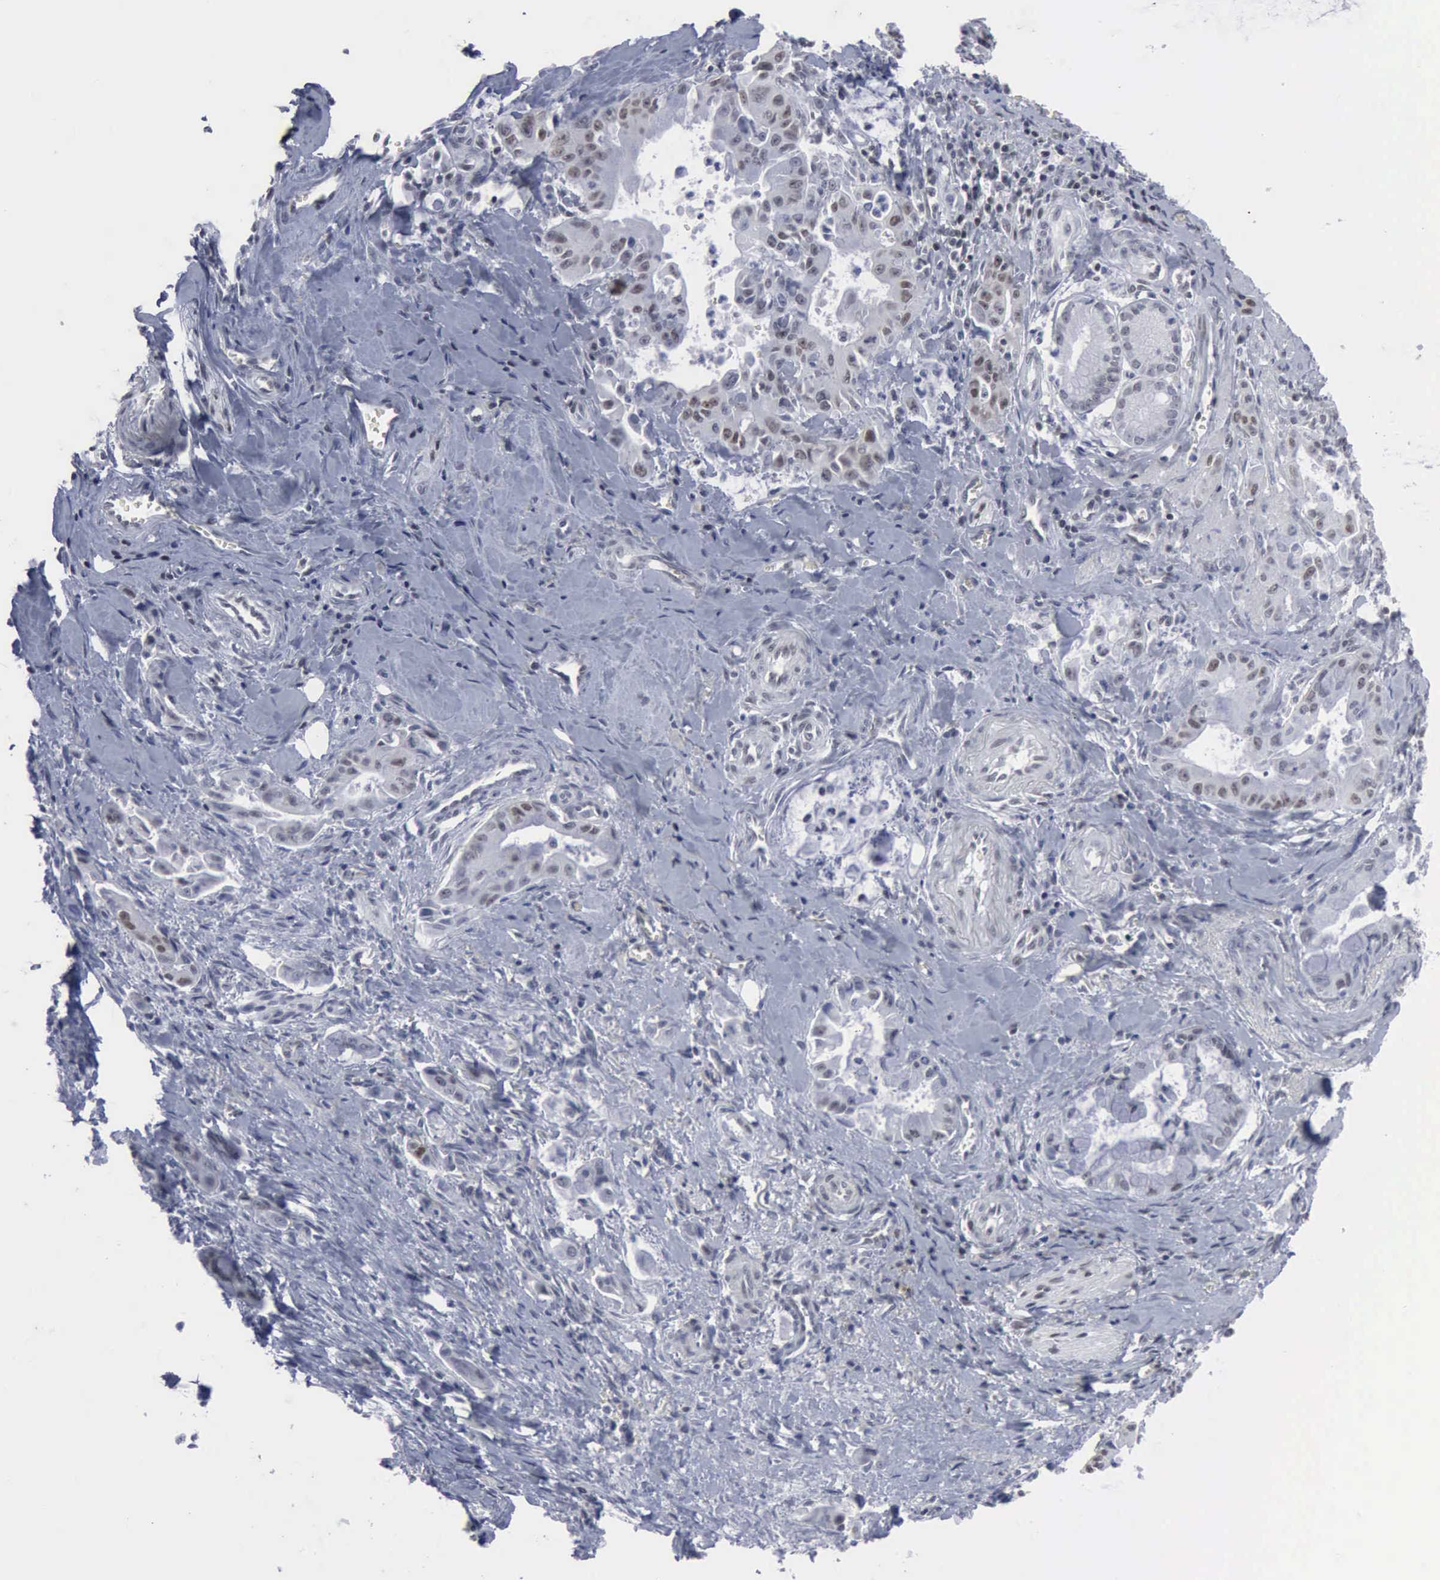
{"staining": {"intensity": "weak", "quantity": ">75%", "location": "nuclear"}, "tissue": "pancreatic cancer", "cell_type": "Tumor cells", "image_type": "cancer", "snomed": [{"axis": "morphology", "description": "Adenocarcinoma, NOS"}, {"axis": "topography", "description": "Pancreas"}], "caption": "Immunohistochemical staining of adenocarcinoma (pancreatic) exhibits low levels of weak nuclear protein positivity in about >75% of tumor cells.", "gene": "XPA", "patient": {"sex": "male", "age": 59}}